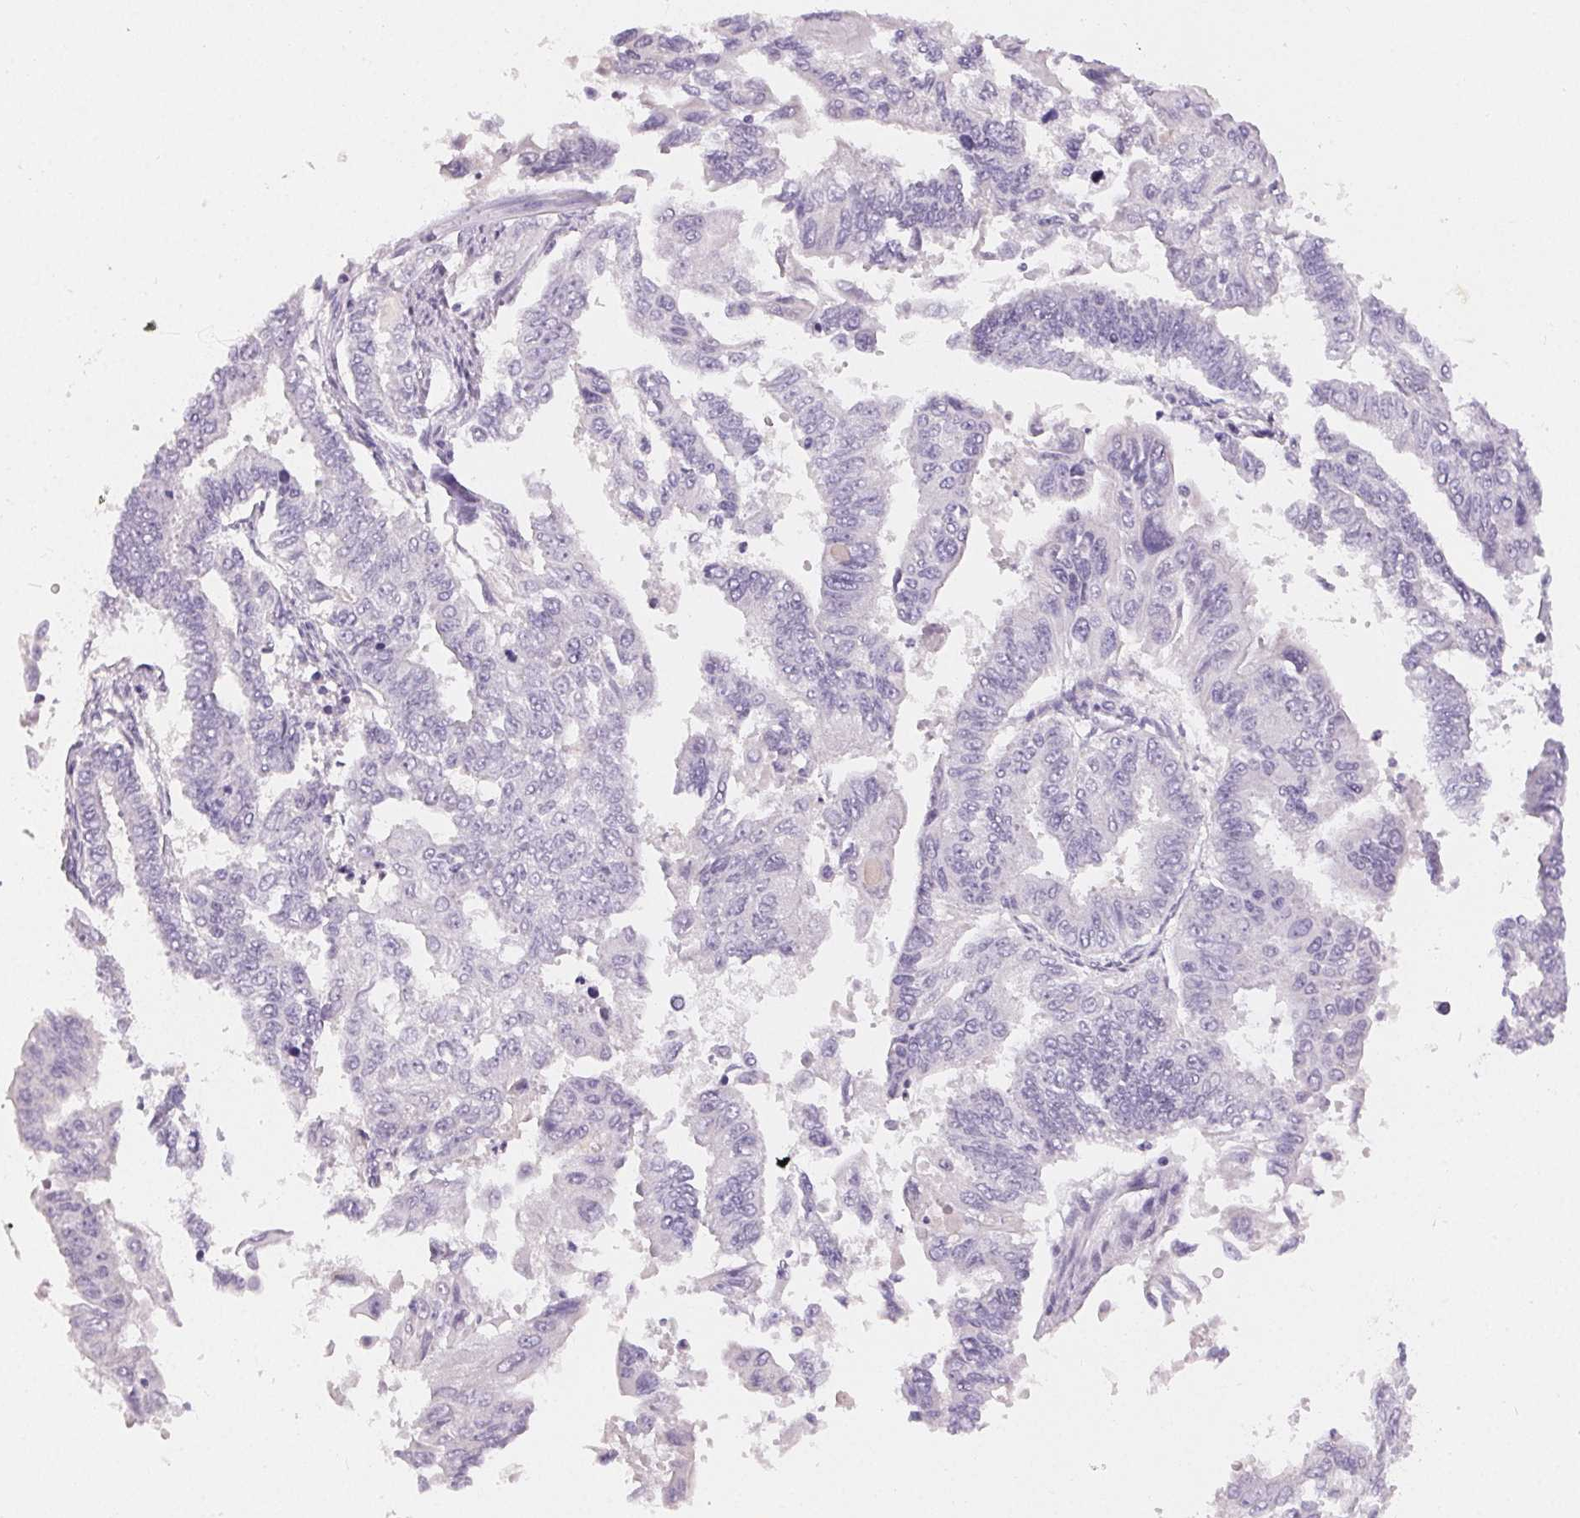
{"staining": {"intensity": "negative", "quantity": "none", "location": "none"}, "tissue": "endometrial cancer", "cell_type": "Tumor cells", "image_type": "cancer", "snomed": [{"axis": "morphology", "description": "Adenocarcinoma, NOS"}, {"axis": "topography", "description": "Uterus"}], "caption": "Adenocarcinoma (endometrial) was stained to show a protein in brown. There is no significant expression in tumor cells.", "gene": "MIOX", "patient": {"sex": "female", "age": 59}}